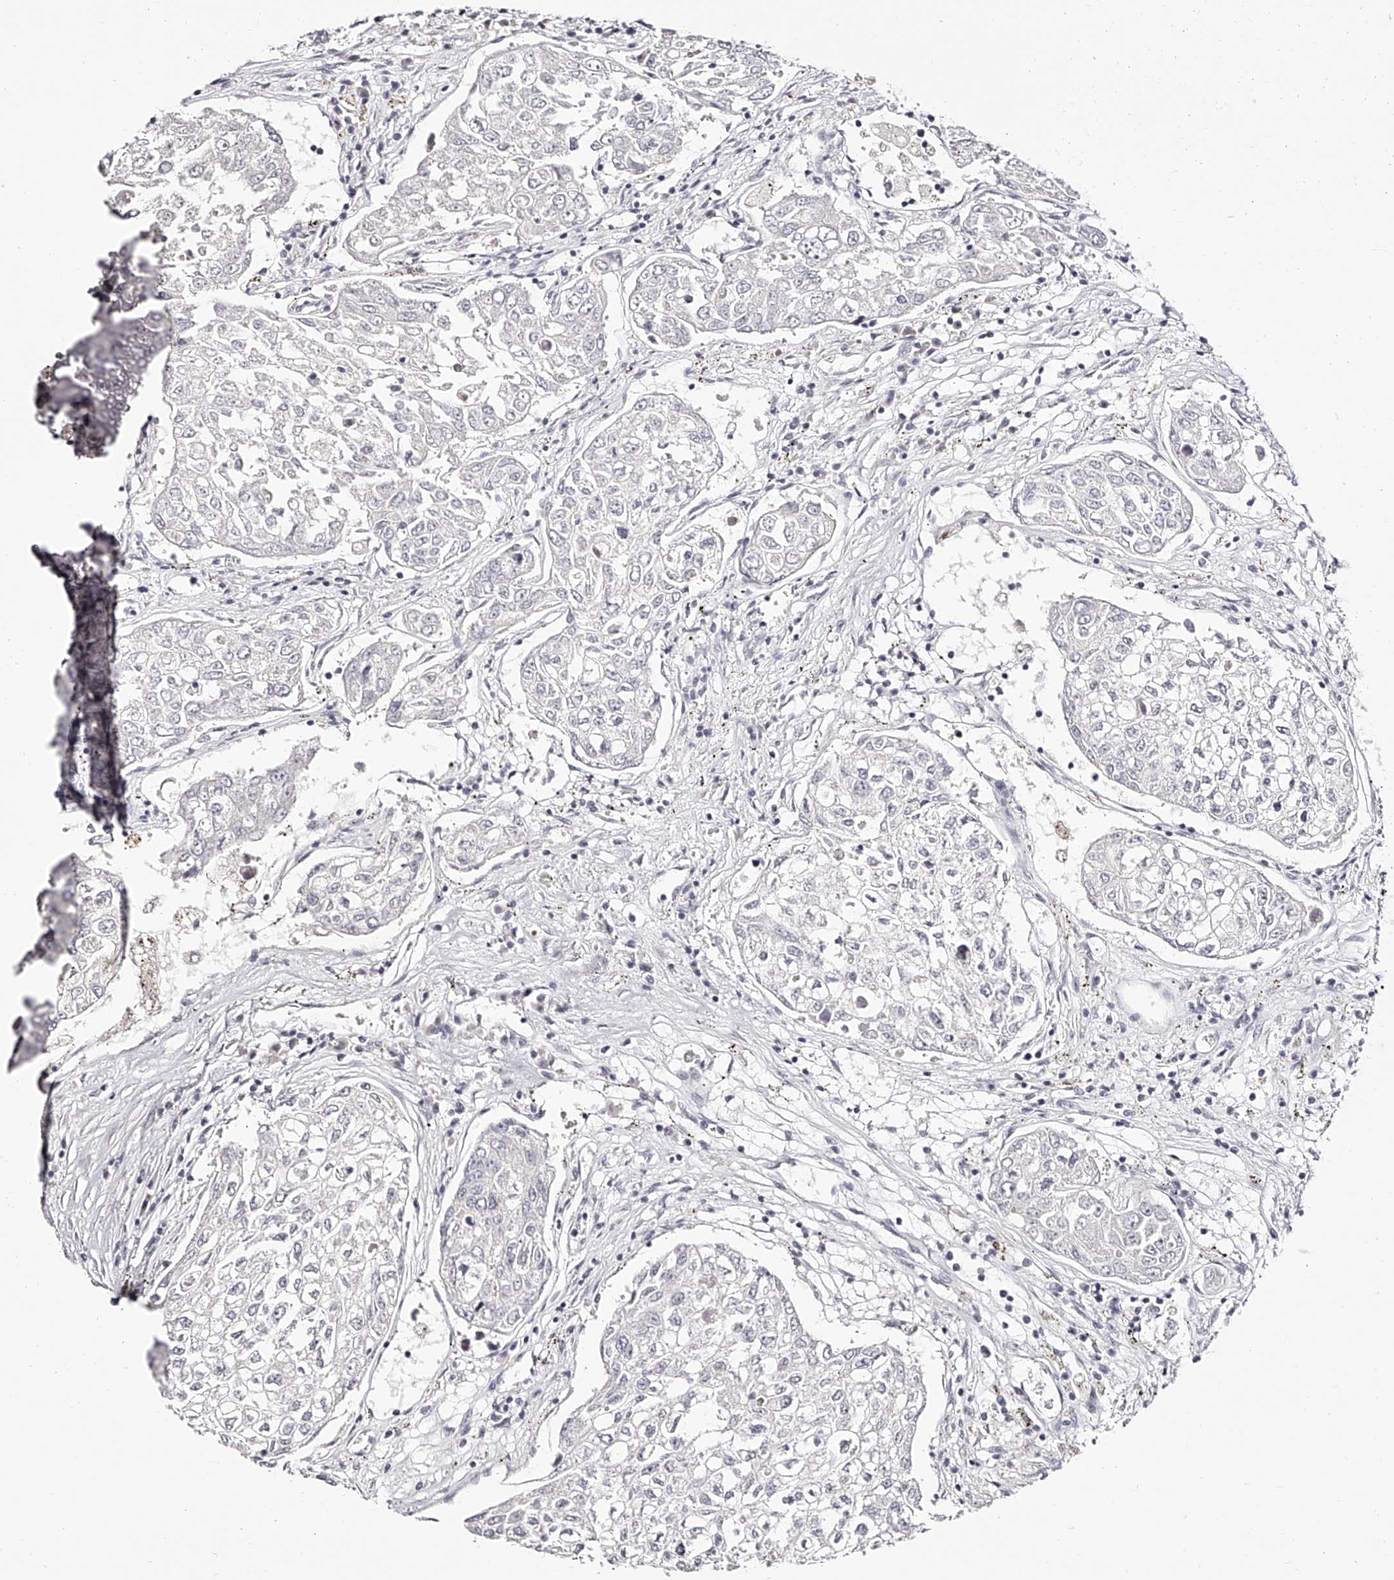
{"staining": {"intensity": "negative", "quantity": "none", "location": "none"}, "tissue": "urothelial cancer", "cell_type": "Tumor cells", "image_type": "cancer", "snomed": [{"axis": "morphology", "description": "Urothelial carcinoma, High grade"}, {"axis": "topography", "description": "Lymph node"}, {"axis": "topography", "description": "Urinary bladder"}], "caption": "Immunohistochemical staining of human high-grade urothelial carcinoma displays no significant positivity in tumor cells. Brightfield microscopy of immunohistochemistry (IHC) stained with DAB (3,3'-diaminobenzidine) (brown) and hematoxylin (blue), captured at high magnification.", "gene": "USF3", "patient": {"sex": "male", "age": 51}}